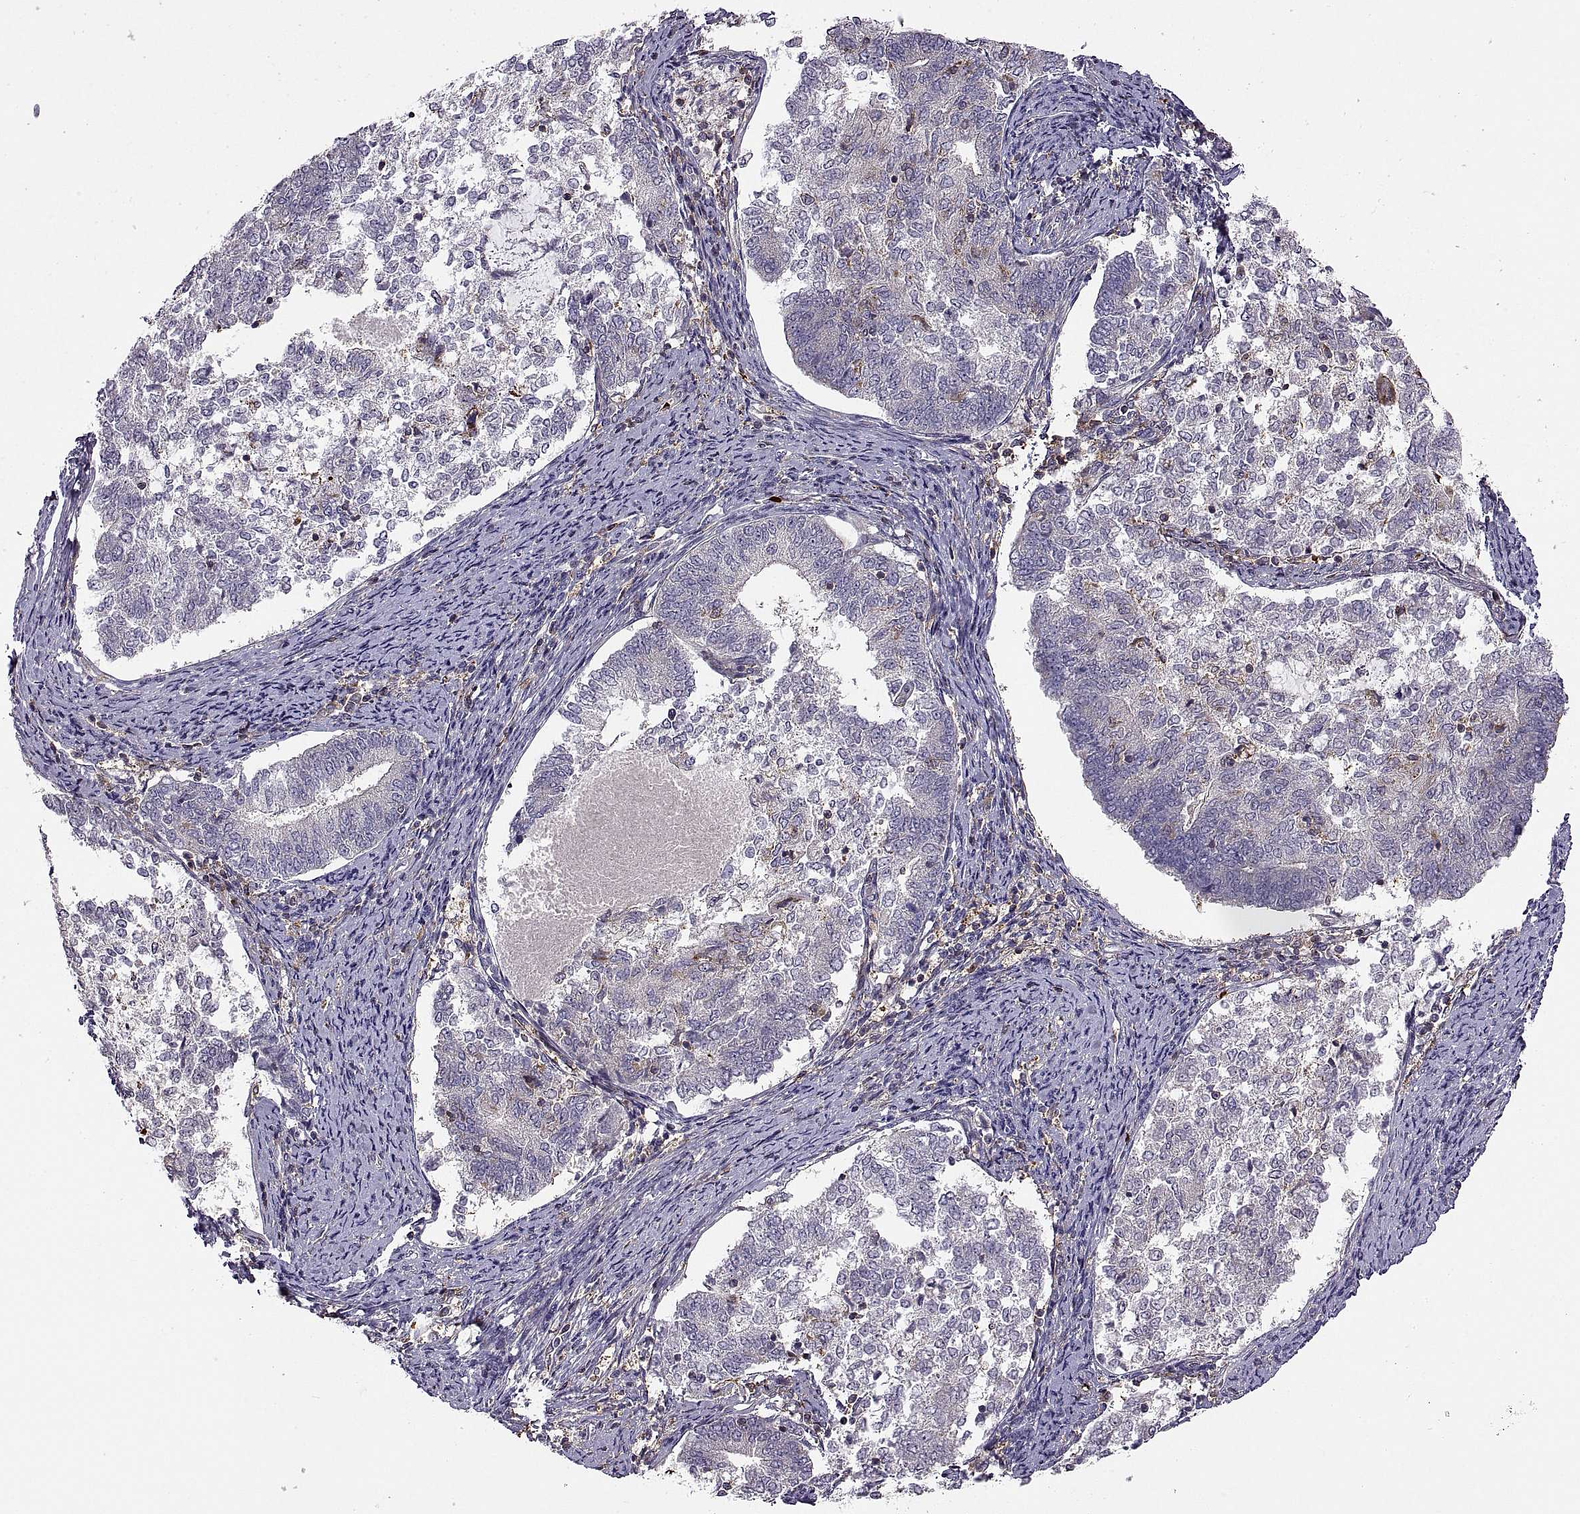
{"staining": {"intensity": "negative", "quantity": "none", "location": "none"}, "tissue": "endometrial cancer", "cell_type": "Tumor cells", "image_type": "cancer", "snomed": [{"axis": "morphology", "description": "Adenocarcinoma, NOS"}, {"axis": "topography", "description": "Endometrium"}], "caption": "The image exhibits no significant staining in tumor cells of endometrial cancer.", "gene": "SPATA32", "patient": {"sex": "female", "age": 65}}